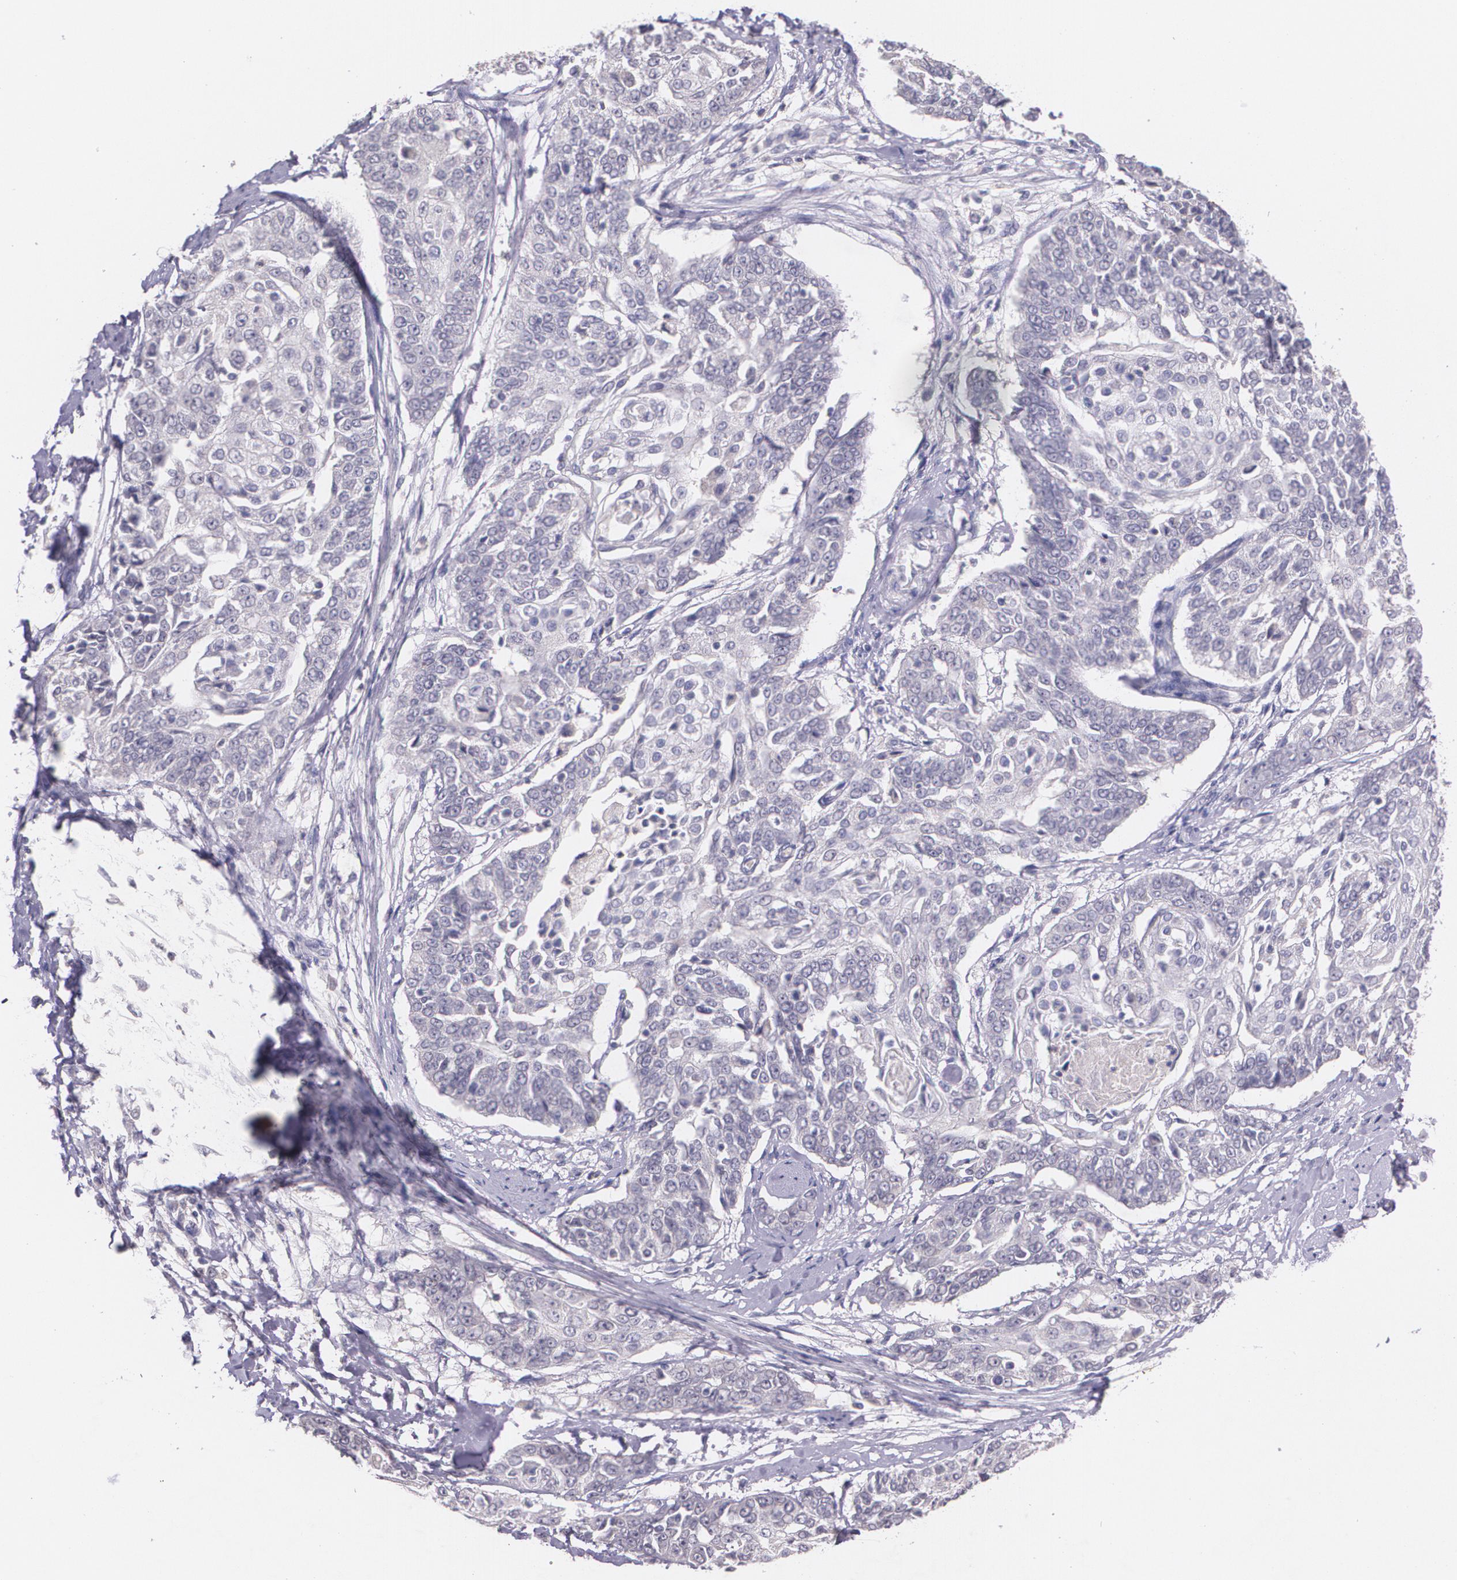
{"staining": {"intensity": "negative", "quantity": "none", "location": "none"}, "tissue": "cervical cancer", "cell_type": "Tumor cells", "image_type": "cancer", "snomed": [{"axis": "morphology", "description": "Squamous cell carcinoma, NOS"}, {"axis": "topography", "description": "Cervix"}], "caption": "A high-resolution image shows immunohistochemistry staining of cervical cancer (squamous cell carcinoma), which reveals no significant expression in tumor cells. The staining is performed using DAB brown chromogen with nuclei counter-stained in using hematoxylin.", "gene": "TM4SF1", "patient": {"sex": "female", "age": 64}}